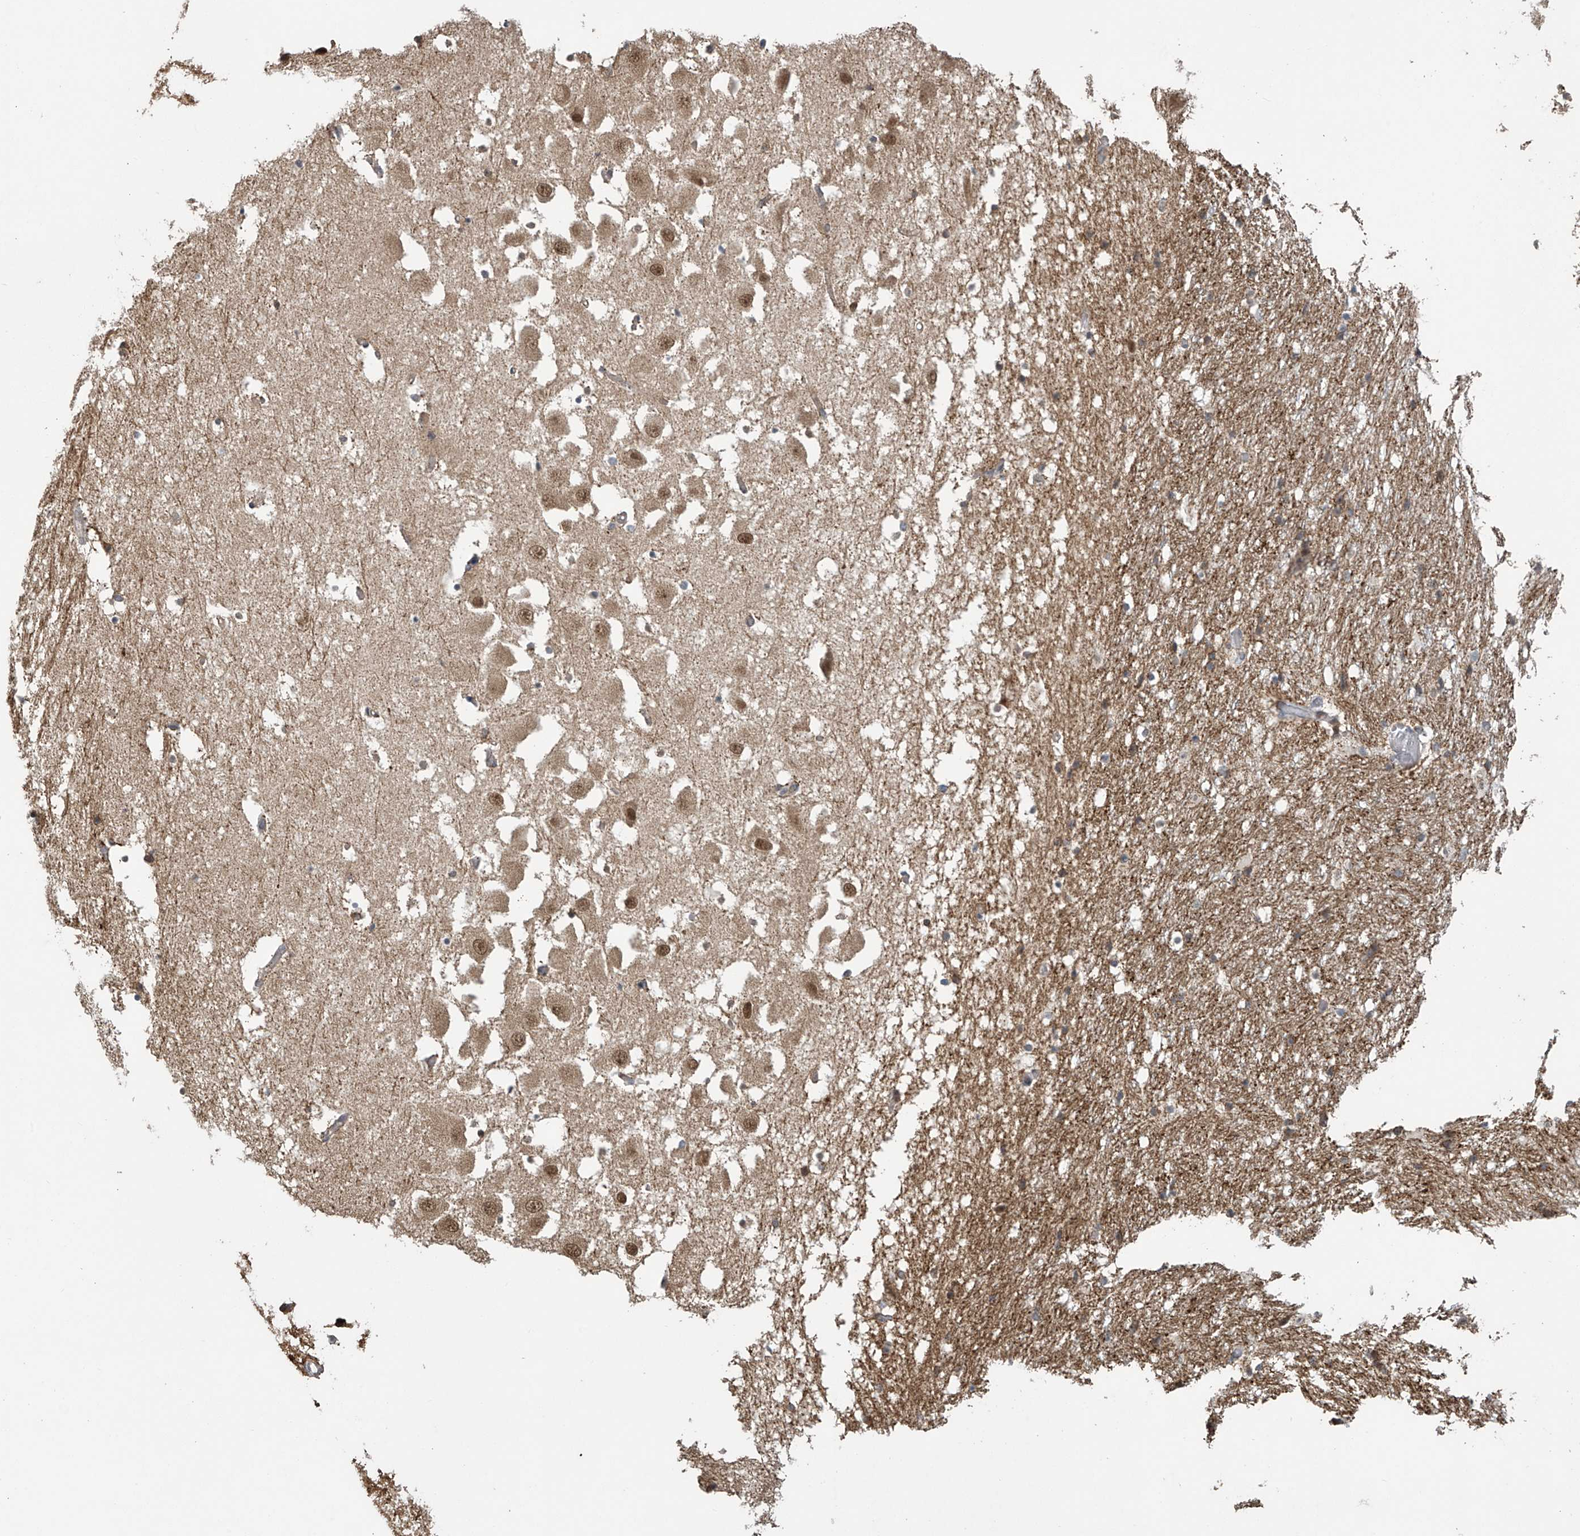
{"staining": {"intensity": "moderate", "quantity": "25%-75%", "location": "cytoplasmic/membranous"}, "tissue": "hippocampus", "cell_type": "Glial cells", "image_type": "normal", "snomed": [{"axis": "morphology", "description": "Normal tissue, NOS"}, {"axis": "topography", "description": "Hippocampus"}], "caption": "Hippocampus was stained to show a protein in brown. There is medium levels of moderate cytoplasmic/membranous staining in about 25%-75% of glial cells. The staining was performed using DAB to visualize the protein expression in brown, while the nuclei were stained in blue with hematoxylin (Magnification: 20x).", "gene": "ABHD13", "patient": {"sex": "female", "age": 52}}